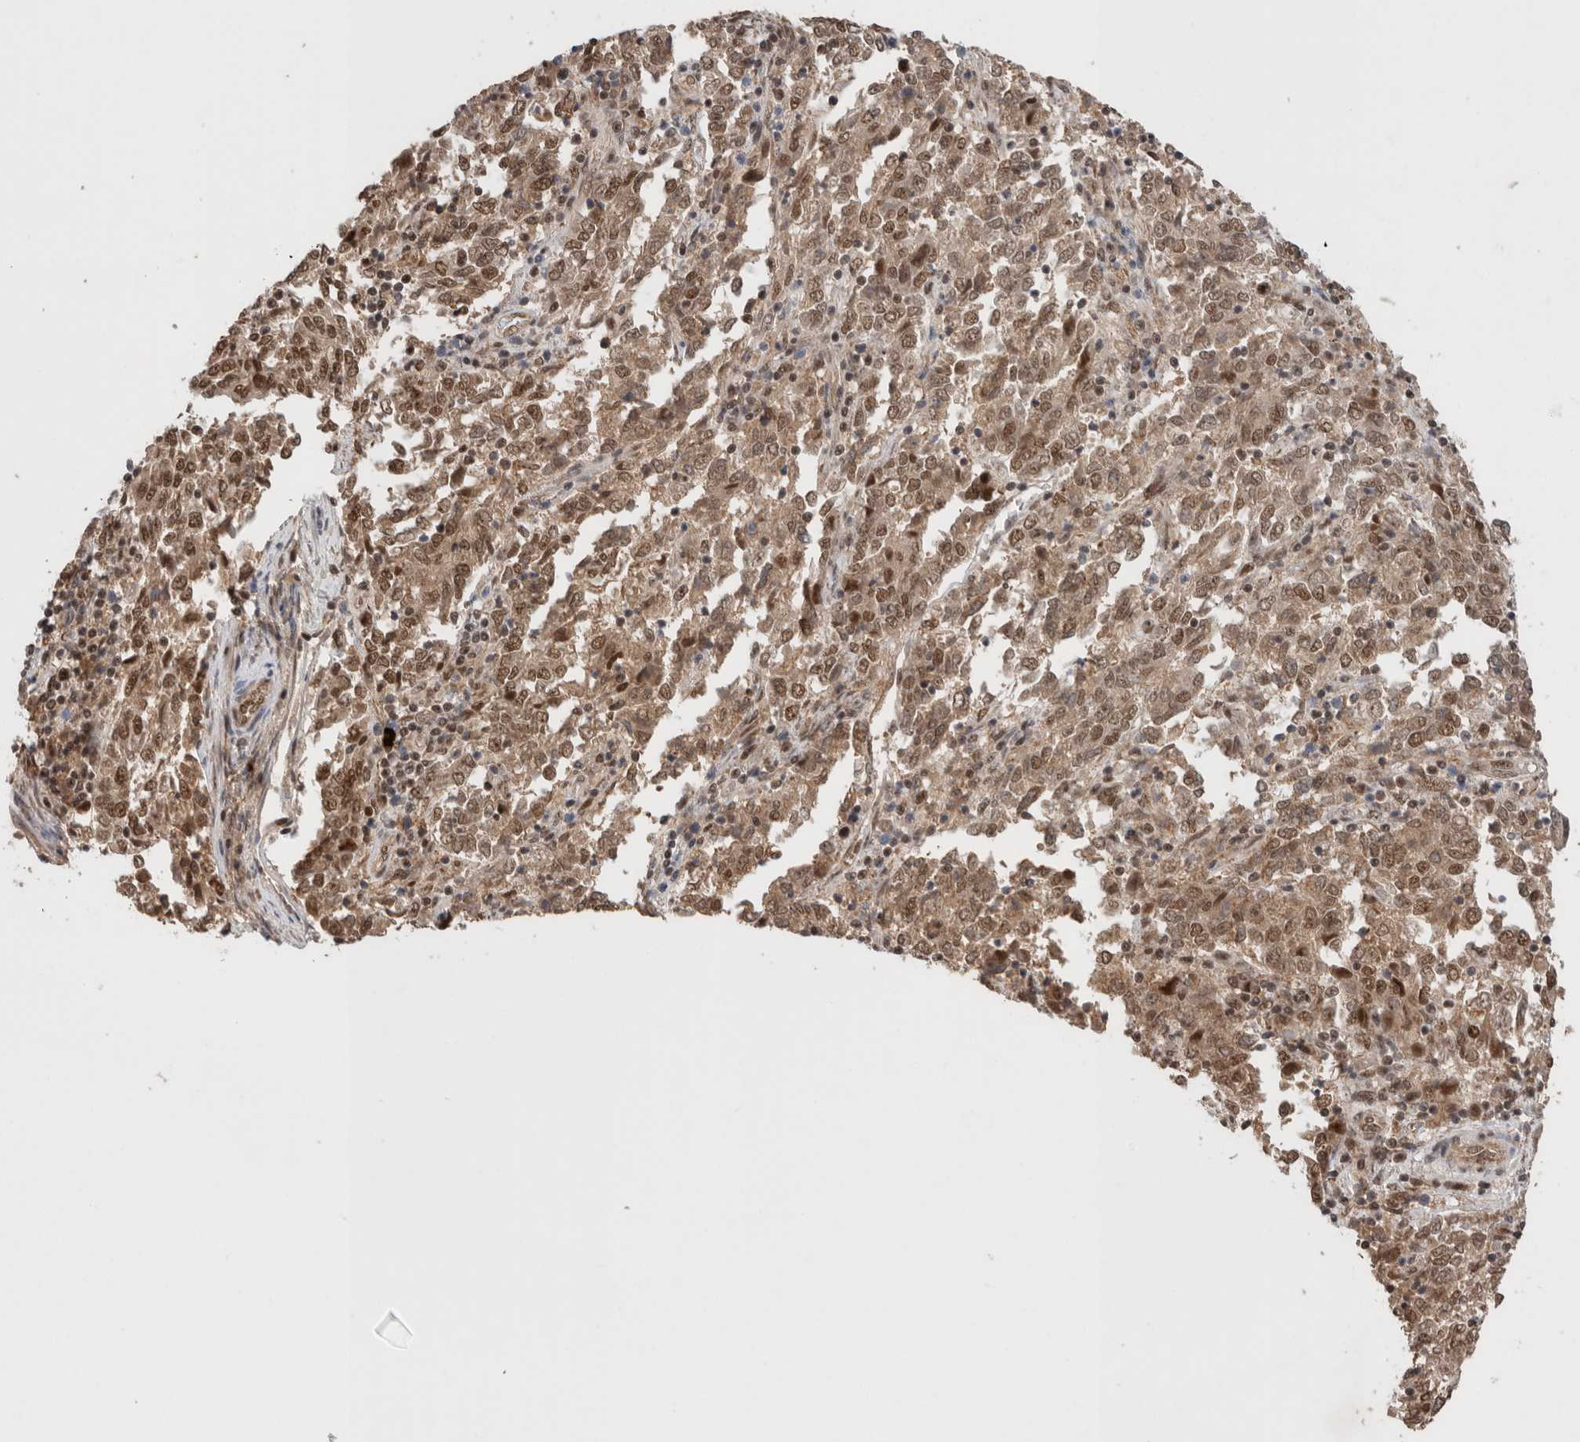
{"staining": {"intensity": "moderate", "quantity": ">75%", "location": "cytoplasmic/membranous,nuclear"}, "tissue": "endometrial cancer", "cell_type": "Tumor cells", "image_type": "cancer", "snomed": [{"axis": "morphology", "description": "Adenocarcinoma, NOS"}, {"axis": "topography", "description": "Endometrium"}], "caption": "High-power microscopy captured an IHC photomicrograph of adenocarcinoma (endometrial), revealing moderate cytoplasmic/membranous and nuclear expression in approximately >75% of tumor cells.", "gene": "MPHOSPH6", "patient": {"sex": "female", "age": 80}}